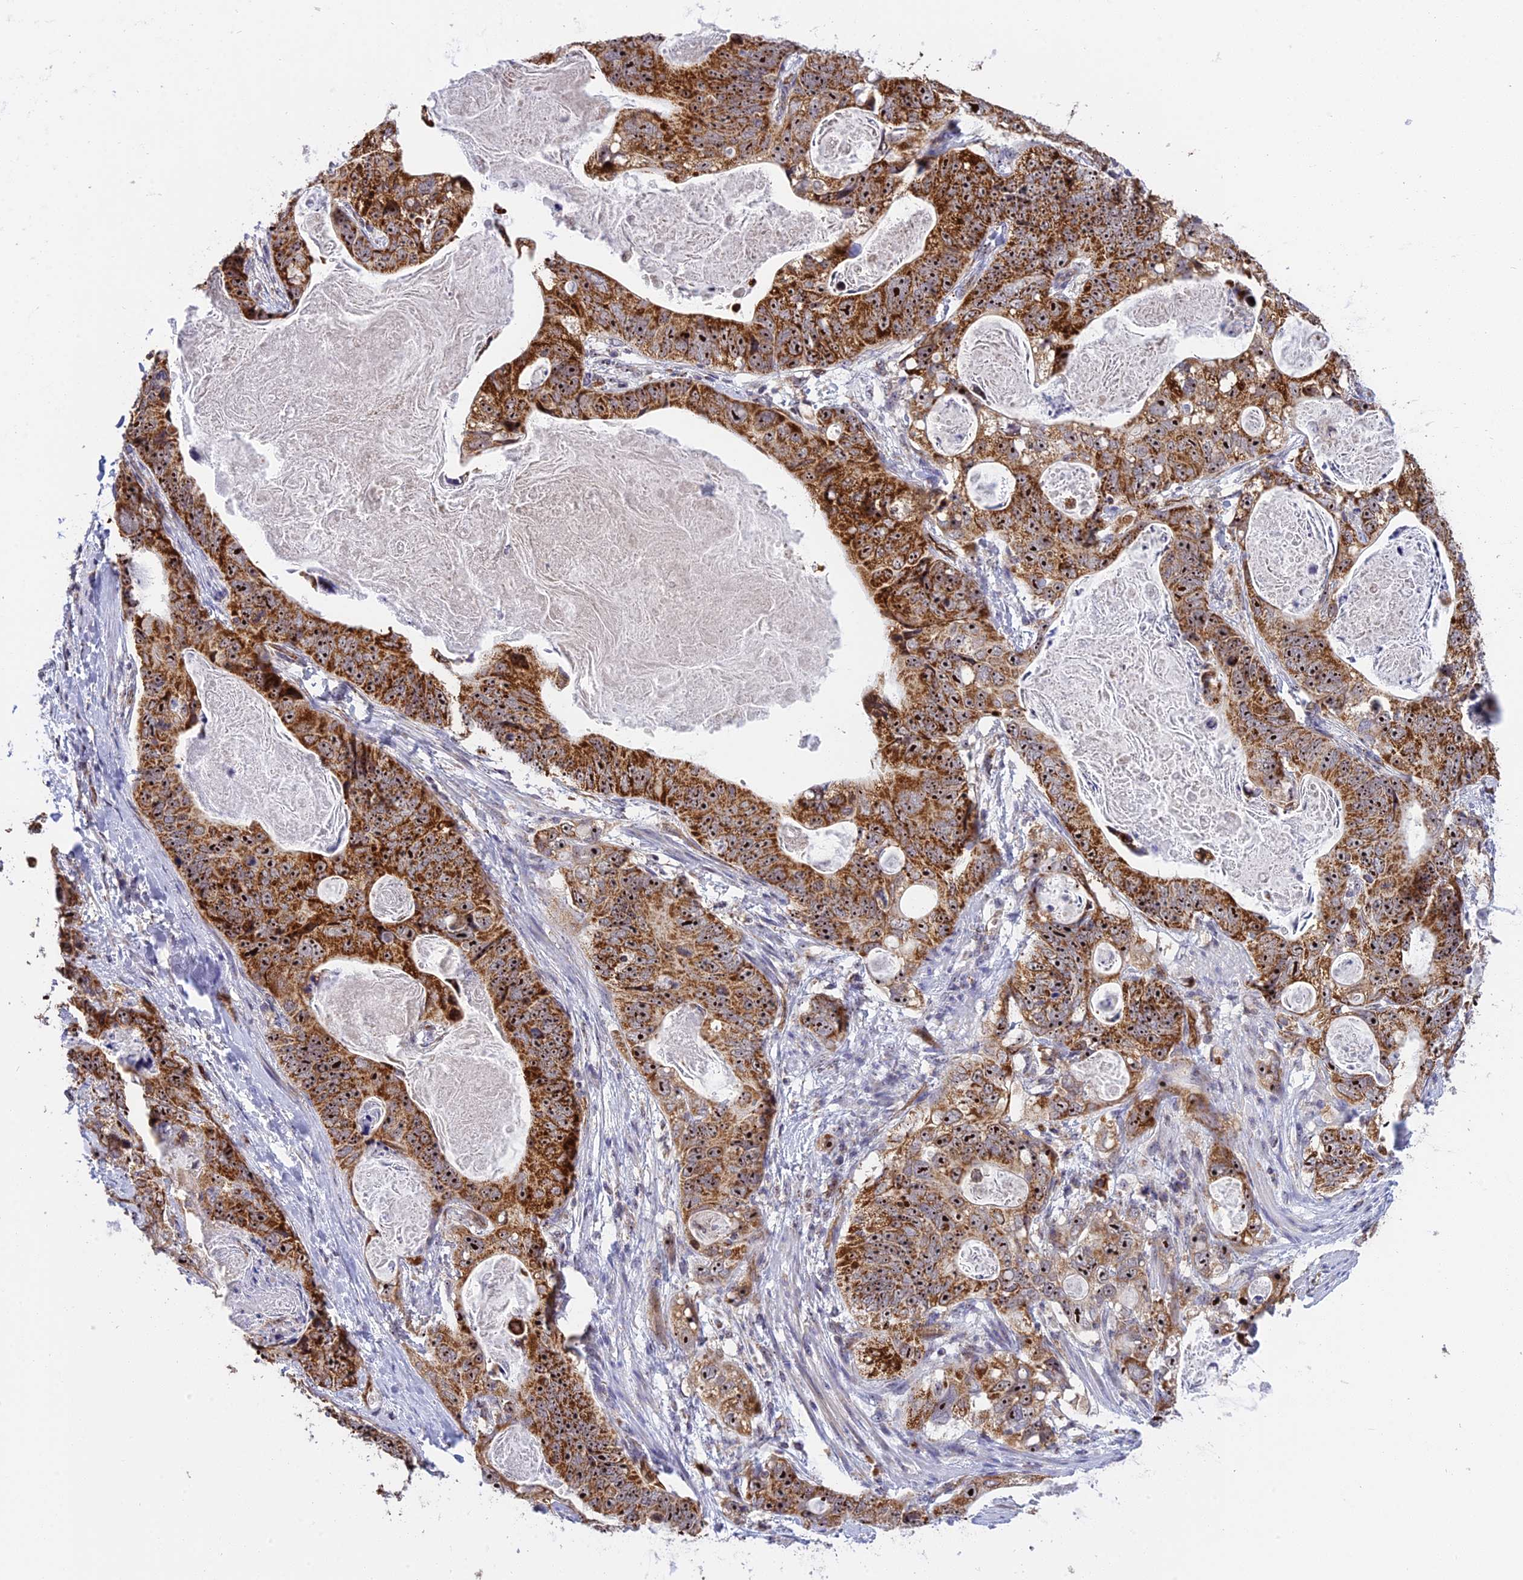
{"staining": {"intensity": "strong", "quantity": ">75%", "location": "cytoplasmic/membranous,nuclear"}, "tissue": "stomach cancer", "cell_type": "Tumor cells", "image_type": "cancer", "snomed": [{"axis": "morphology", "description": "Normal tissue, NOS"}, {"axis": "morphology", "description": "Adenocarcinoma, NOS"}, {"axis": "topography", "description": "Stomach"}], "caption": "Stomach cancer stained for a protein (brown) displays strong cytoplasmic/membranous and nuclear positive positivity in approximately >75% of tumor cells.", "gene": "MPND", "patient": {"sex": "female", "age": 89}}